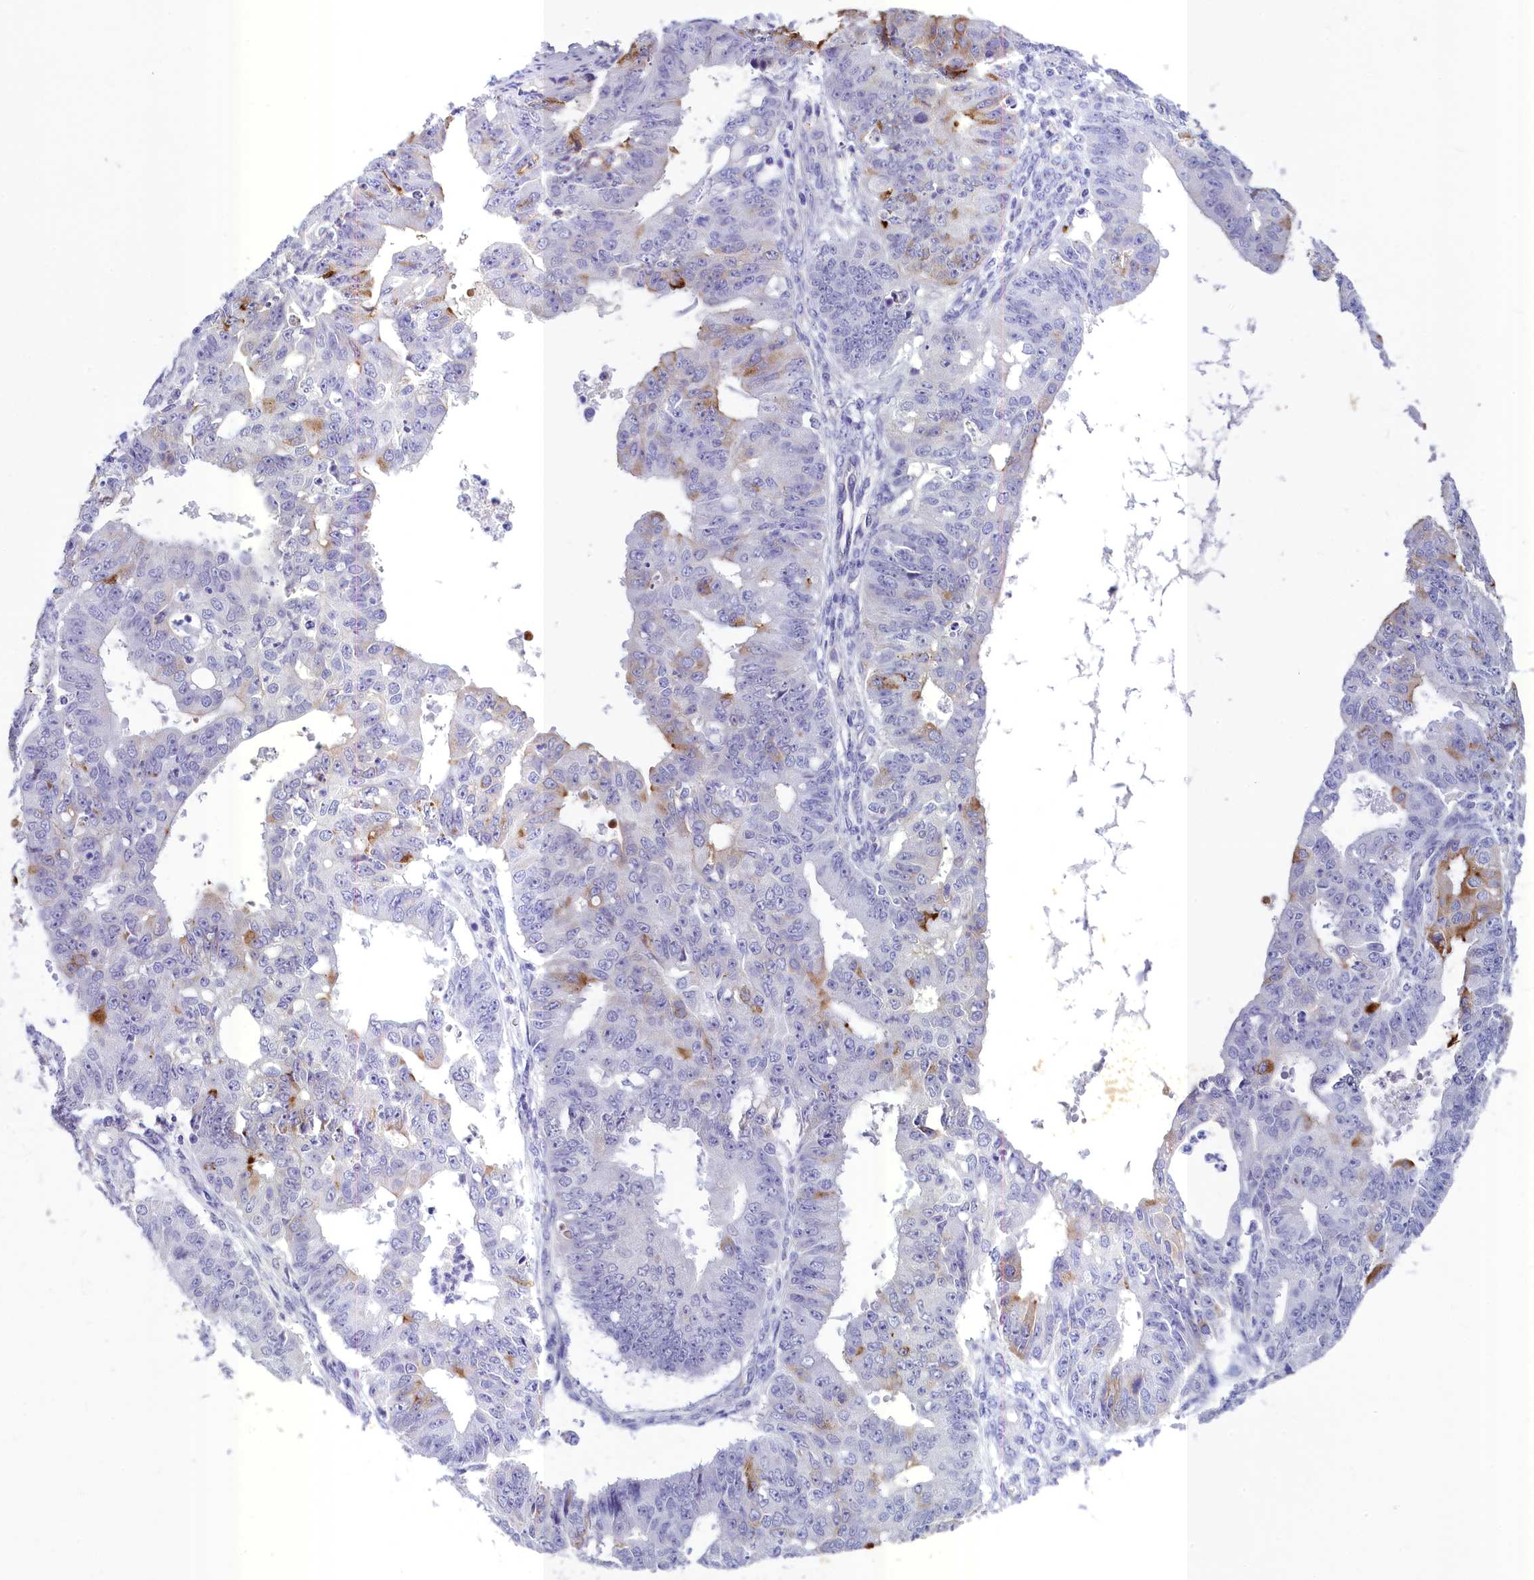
{"staining": {"intensity": "strong", "quantity": "<25%", "location": "cytoplasmic/membranous"}, "tissue": "ovarian cancer", "cell_type": "Tumor cells", "image_type": "cancer", "snomed": [{"axis": "morphology", "description": "Carcinoma, endometroid"}, {"axis": "topography", "description": "Appendix"}, {"axis": "topography", "description": "Ovary"}], "caption": "Immunohistochemistry micrograph of human ovarian cancer stained for a protein (brown), which demonstrates medium levels of strong cytoplasmic/membranous expression in about <25% of tumor cells.", "gene": "INSC", "patient": {"sex": "female", "age": 42}}